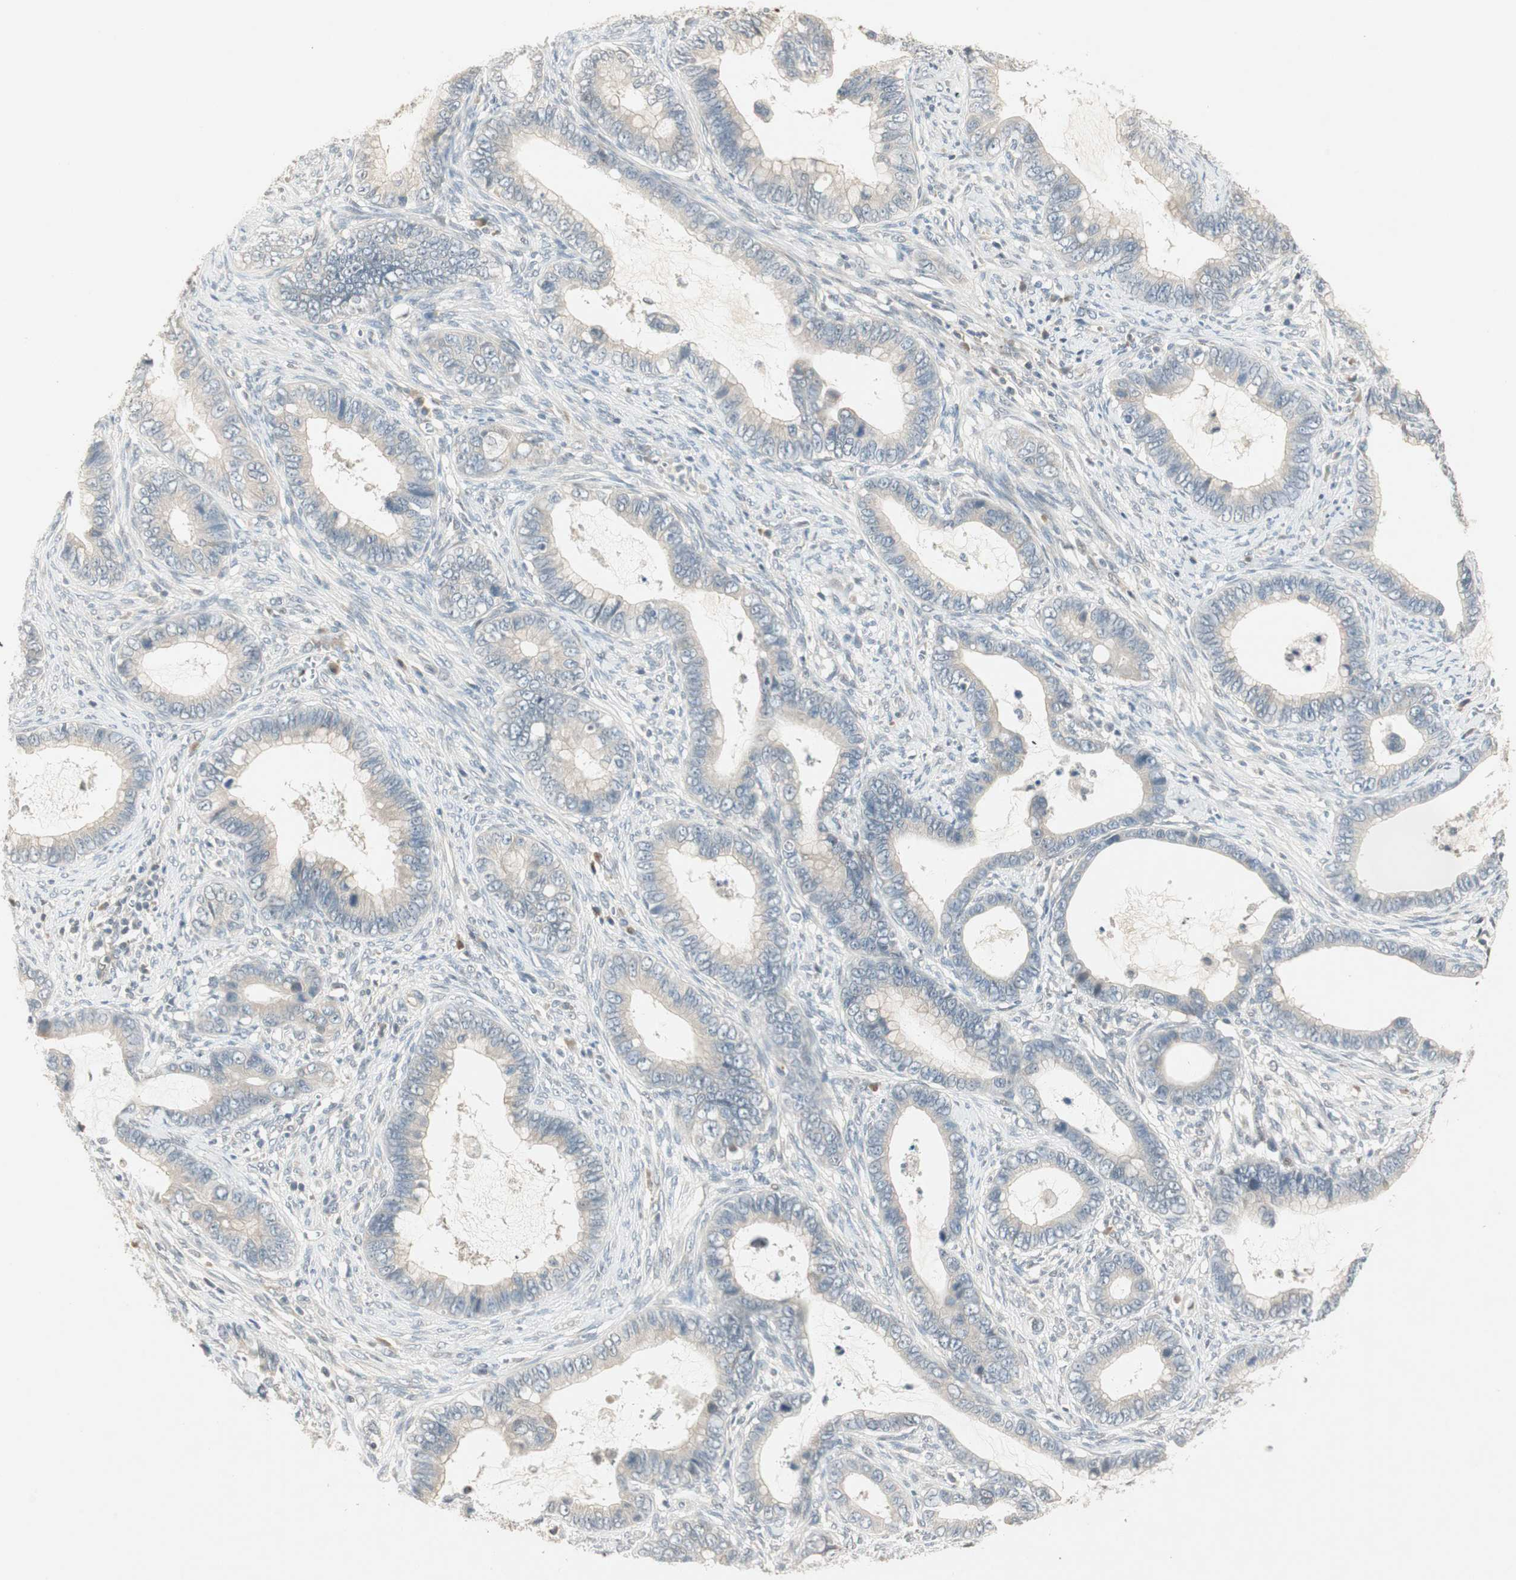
{"staining": {"intensity": "negative", "quantity": "none", "location": "none"}, "tissue": "cervical cancer", "cell_type": "Tumor cells", "image_type": "cancer", "snomed": [{"axis": "morphology", "description": "Adenocarcinoma, NOS"}, {"axis": "topography", "description": "Cervix"}], "caption": "Immunohistochemistry photomicrograph of cervical cancer (adenocarcinoma) stained for a protein (brown), which demonstrates no positivity in tumor cells.", "gene": "ACSL5", "patient": {"sex": "female", "age": 44}}